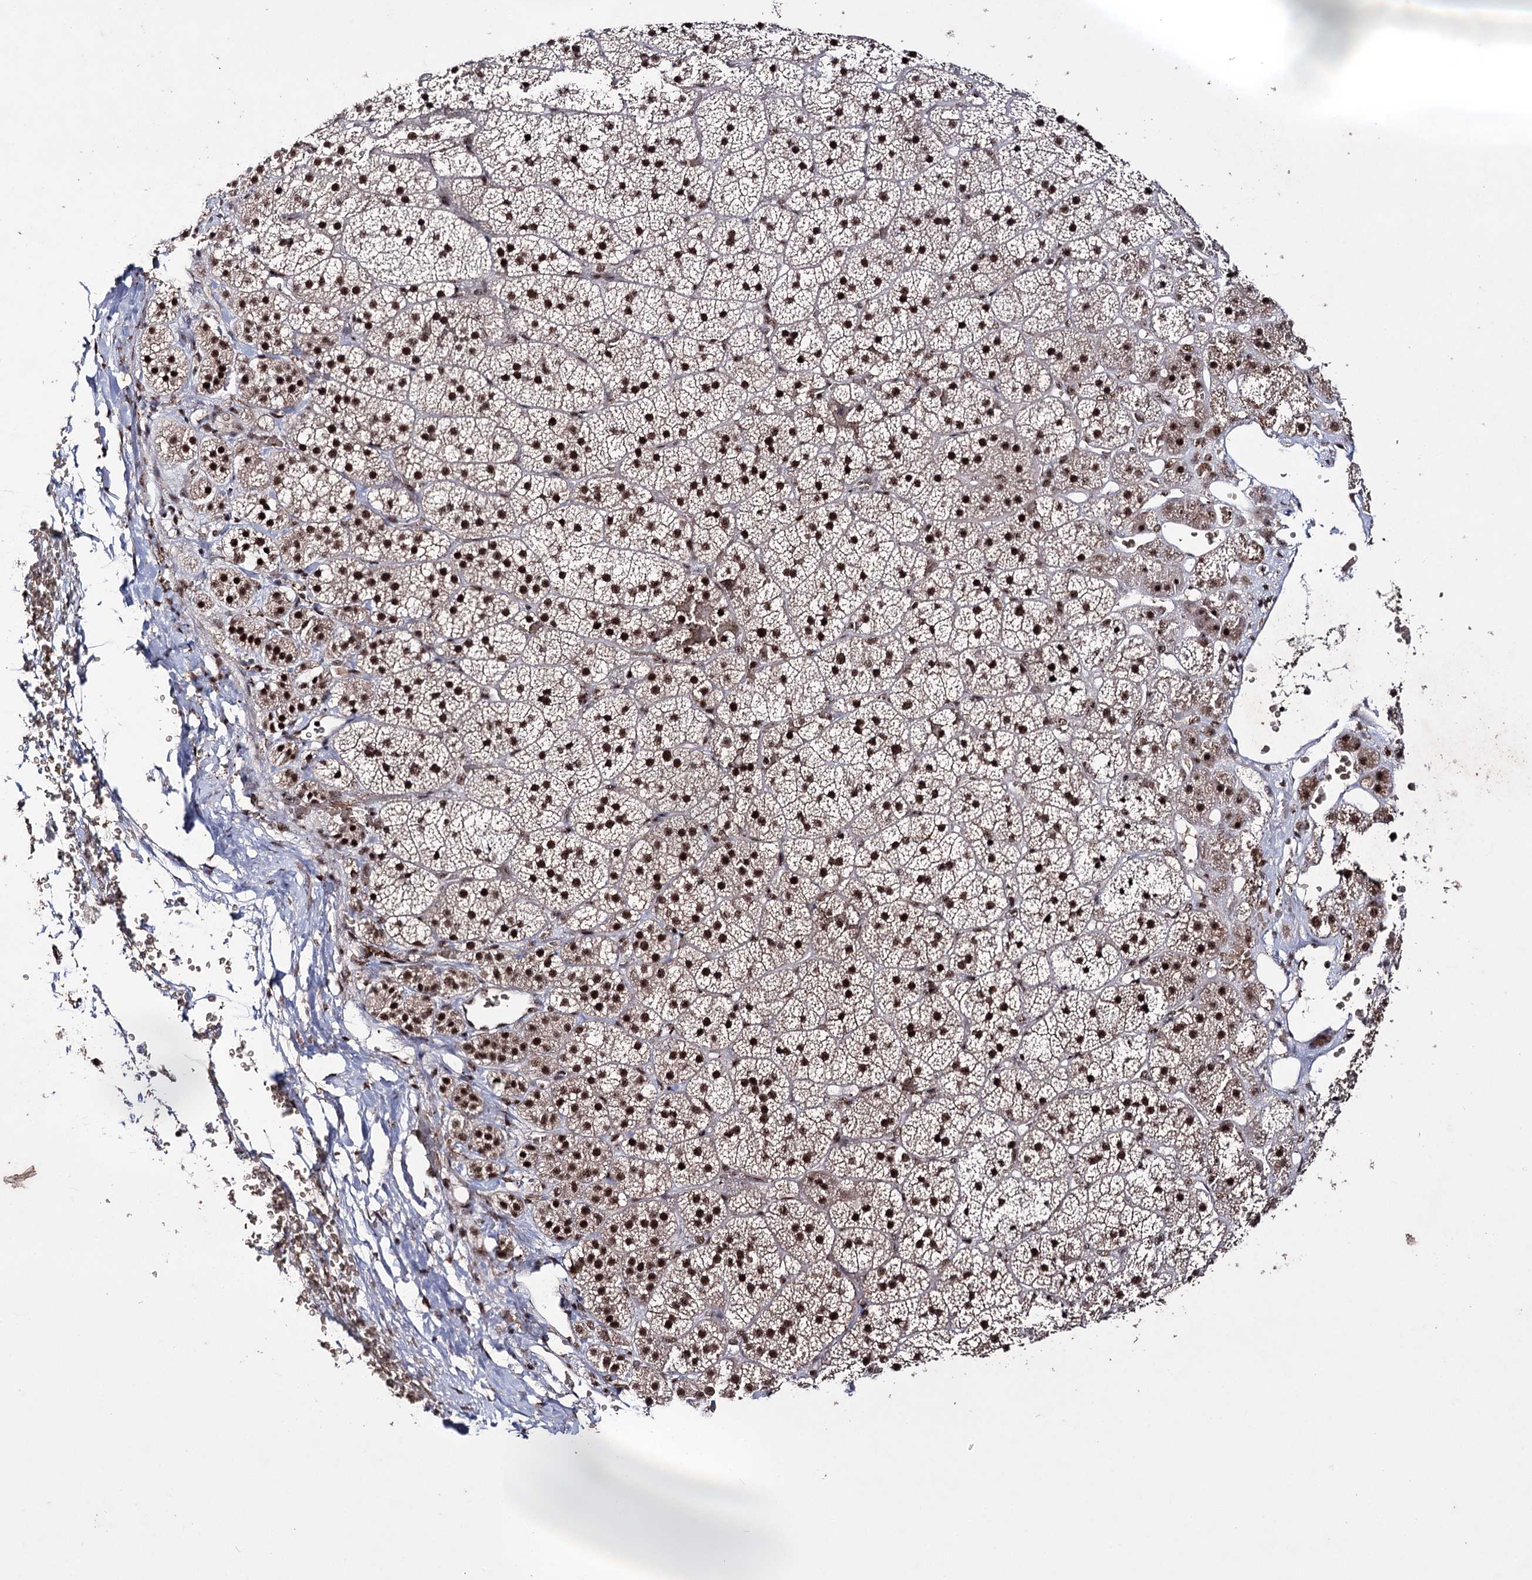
{"staining": {"intensity": "strong", "quantity": ">75%", "location": "nuclear"}, "tissue": "adrenal gland", "cell_type": "Glandular cells", "image_type": "normal", "snomed": [{"axis": "morphology", "description": "Normal tissue, NOS"}, {"axis": "topography", "description": "Adrenal gland"}], "caption": "The immunohistochemical stain shows strong nuclear staining in glandular cells of unremarkable adrenal gland.", "gene": "PRPF40A", "patient": {"sex": "female", "age": 44}}